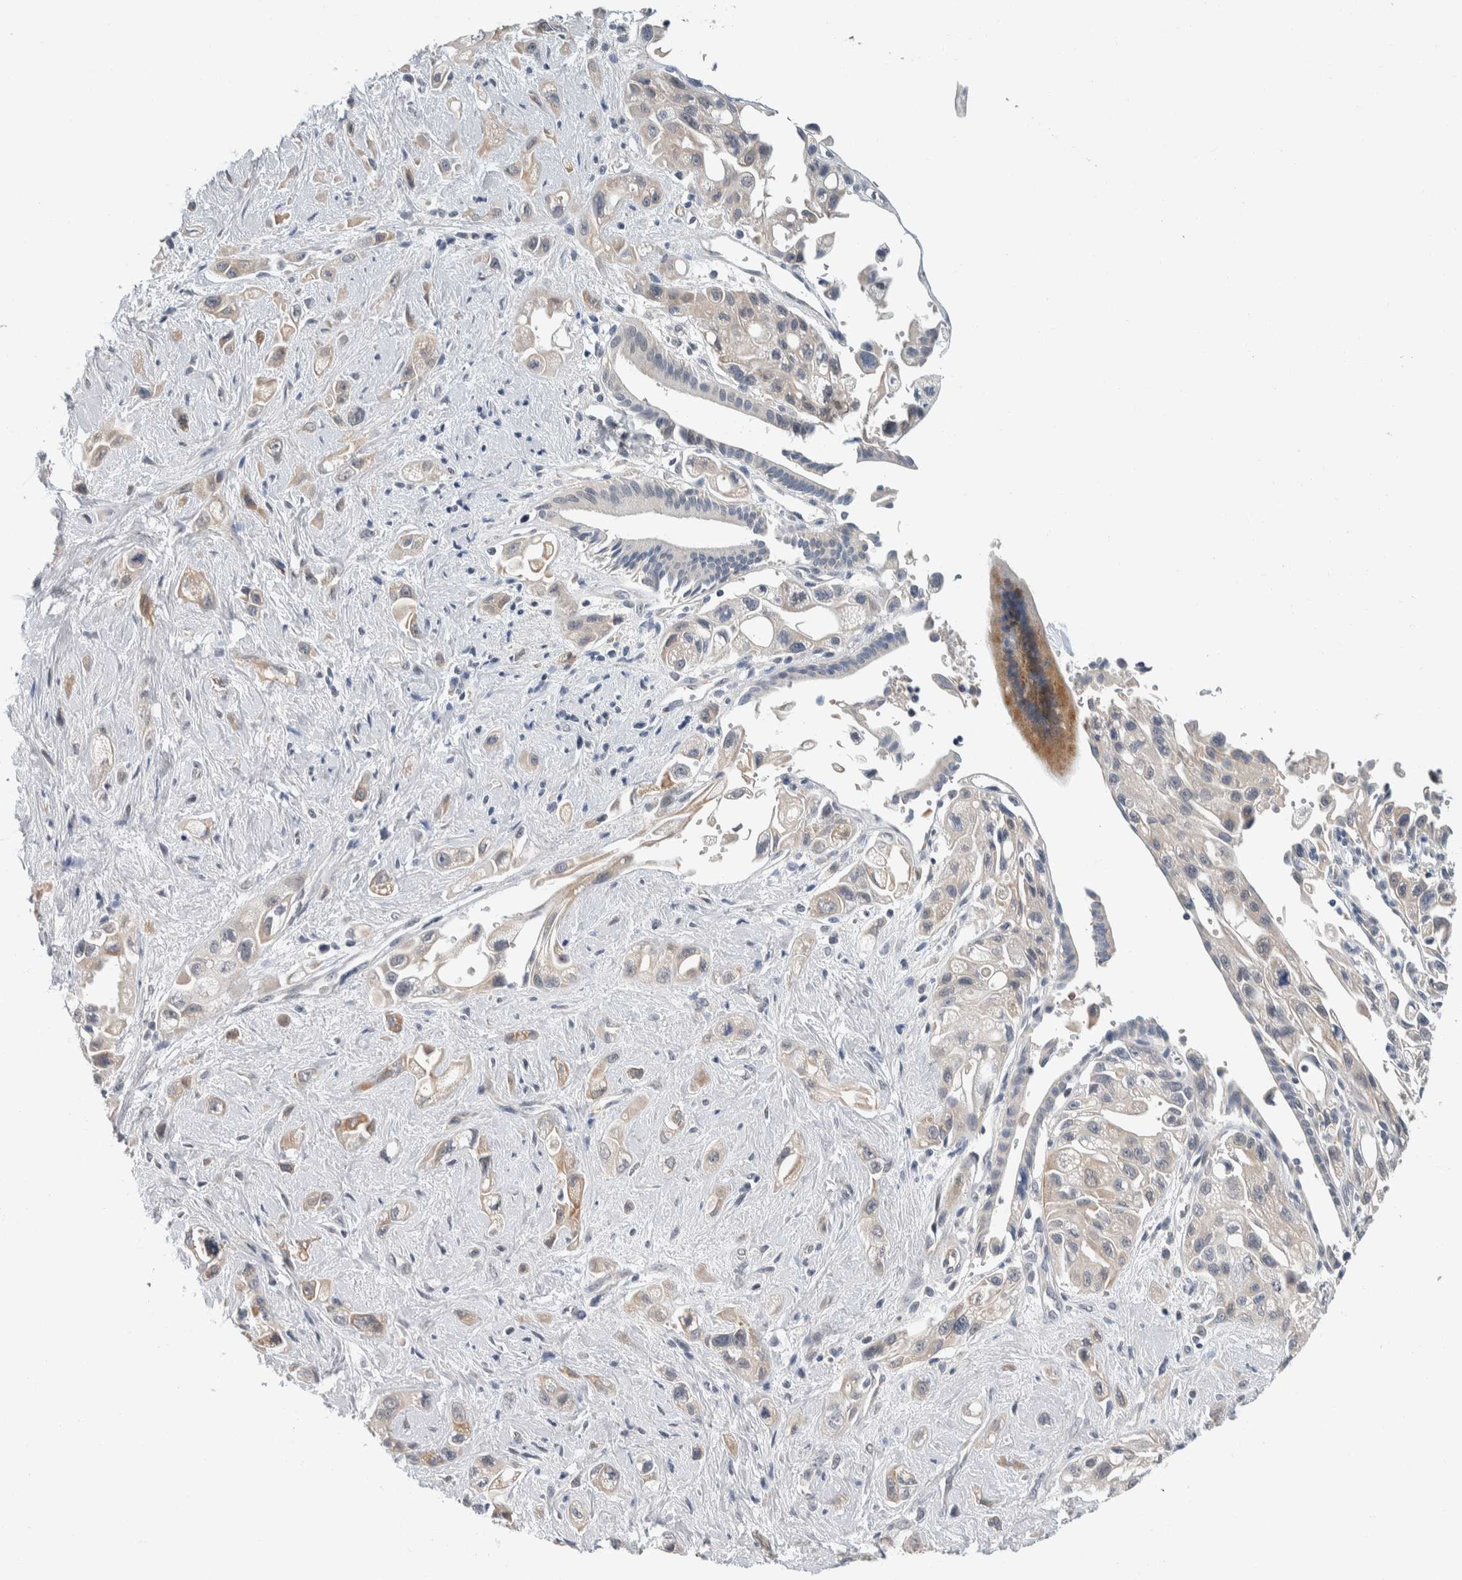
{"staining": {"intensity": "weak", "quantity": "25%-75%", "location": "cytoplasmic/membranous"}, "tissue": "pancreatic cancer", "cell_type": "Tumor cells", "image_type": "cancer", "snomed": [{"axis": "morphology", "description": "Adenocarcinoma, NOS"}, {"axis": "topography", "description": "Pancreas"}], "caption": "Pancreatic cancer (adenocarcinoma) tissue demonstrates weak cytoplasmic/membranous positivity in approximately 25%-75% of tumor cells, visualized by immunohistochemistry.", "gene": "SHPK", "patient": {"sex": "female", "age": 66}}